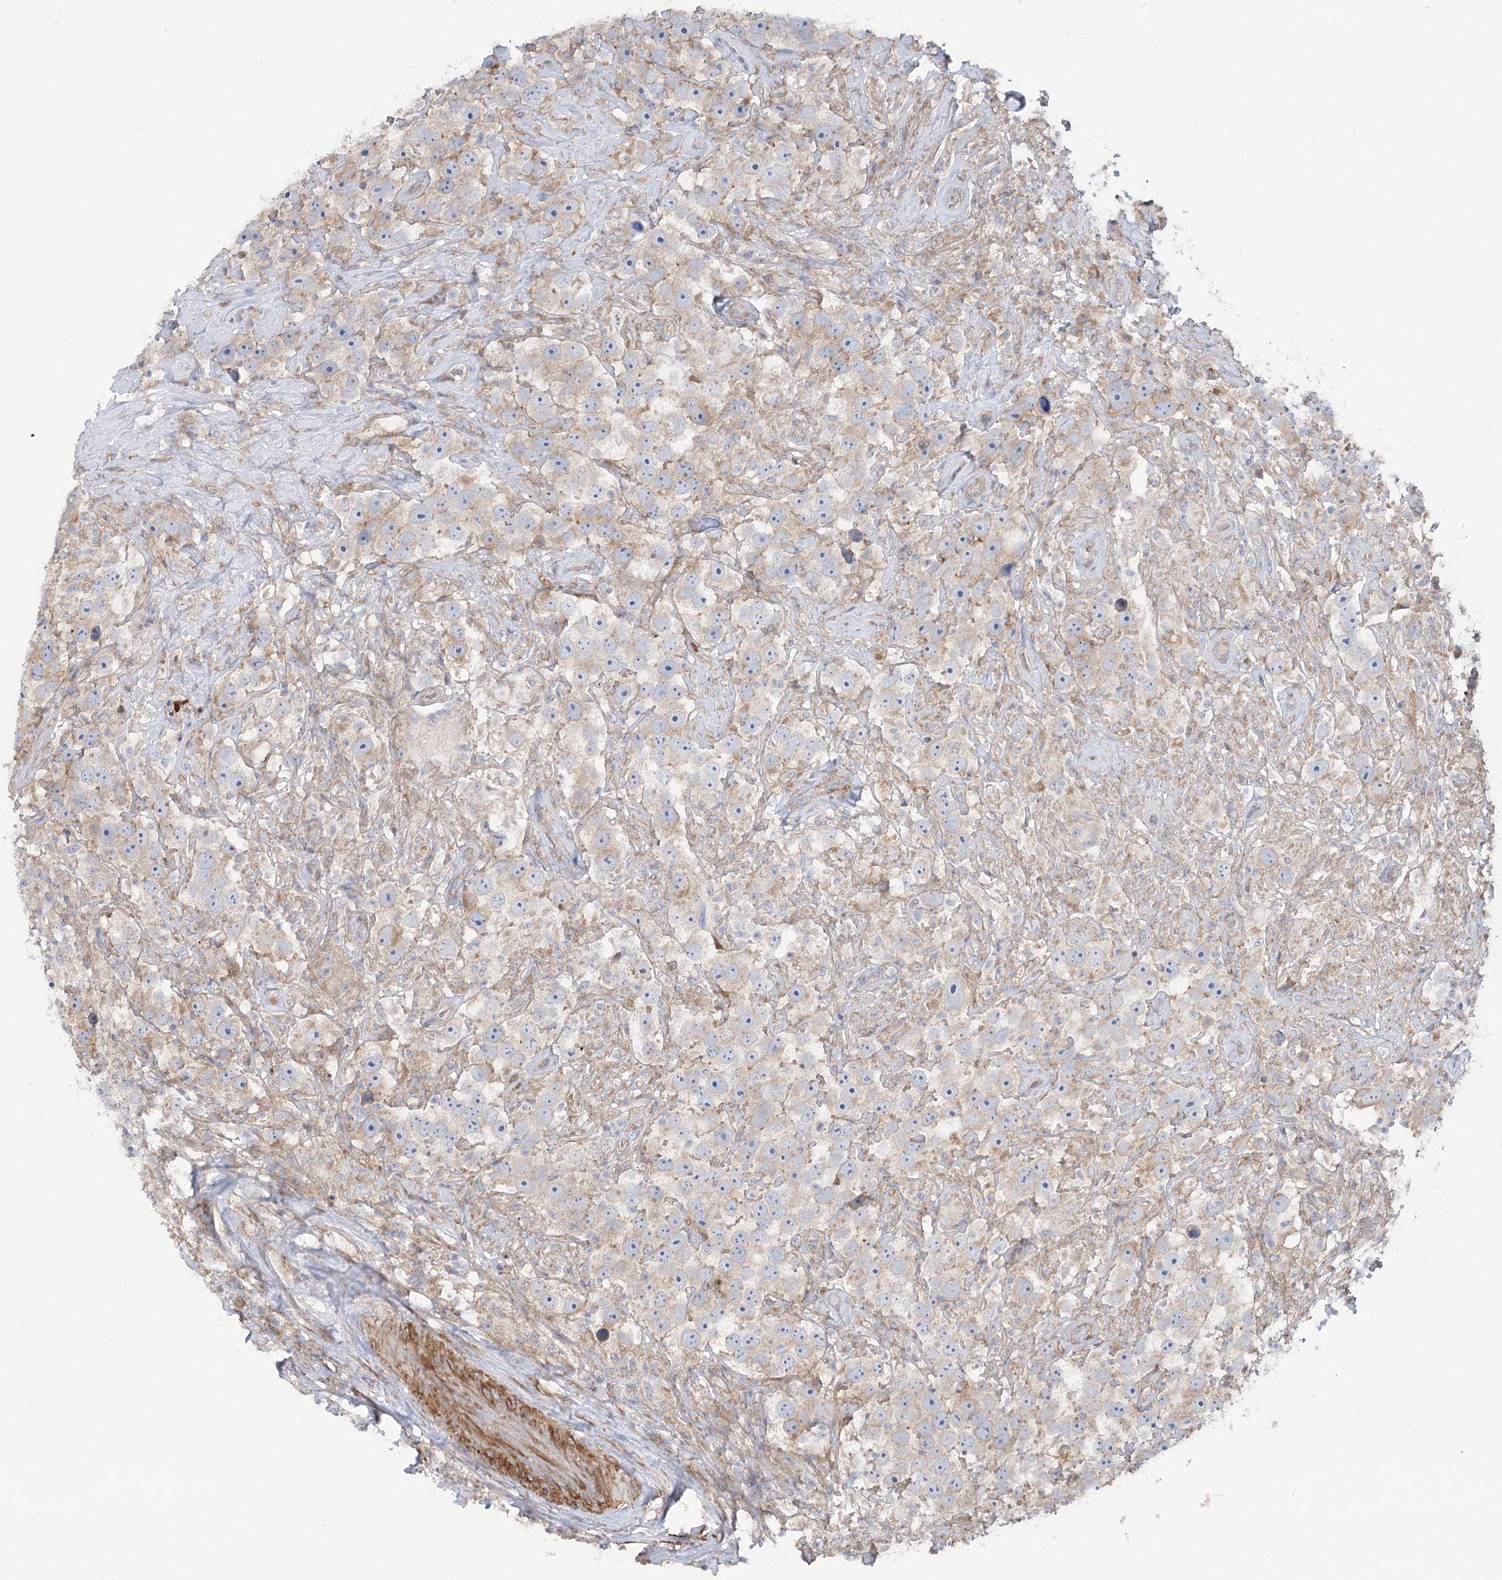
{"staining": {"intensity": "weak", "quantity": "25%-75%", "location": "cytoplasmic/membranous"}, "tissue": "testis cancer", "cell_type": "Tumor cells", "image_type": "cancer", "snomed": [{"axis": "morphology", "description": "Seminoma, NOS"}, {"axis": "topography", "description": "Testis"}], "caption": "This histopathology image displays testis seminoma stained with IHC to label a protein in brown. The cytoplasmic/membranous of tumor cells show weak positivity for the protein. Nuclei are counter-stained blue.", "gene": "LARP1B", "patient": {"sex": "male", "age": 49}}